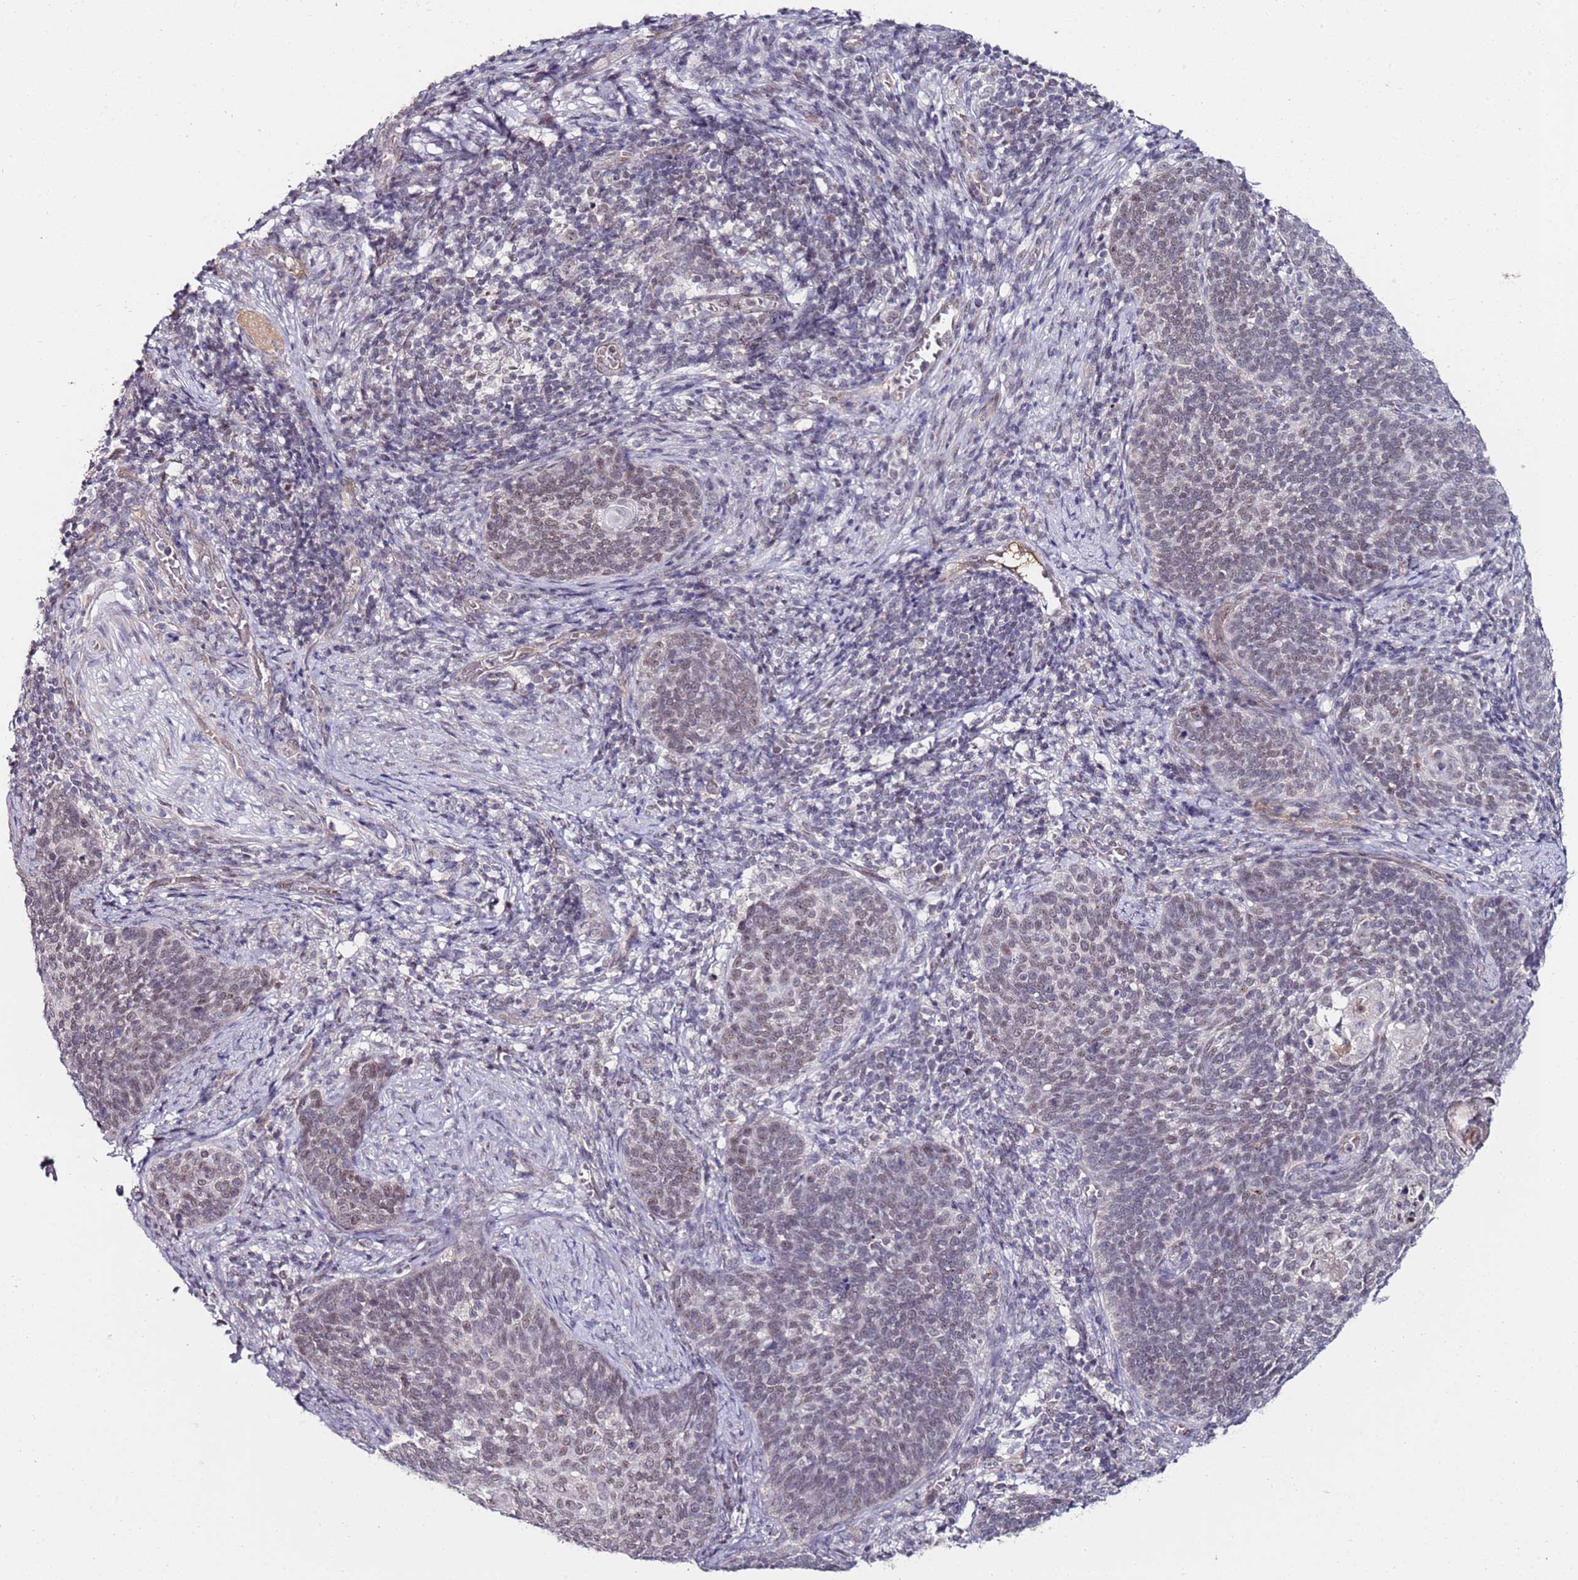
{"staining": {"intensity": "weak", "quantity": "<25%", "location": "nuclear"}, "tissue": "cervical cancer", "cell_type": "Tumor cells", "image_type": "cancer", "snomed": [{"axis": "morphology", "description": "Normal tissue, NOS"}, {"axis": "morphology", "description": "Squamous cell carcinoma, NOS"}, {"axis": "topography", "description": "Cervix"}], "caption": "This is an immunohistochemistry histopathology image of cervical cancer (squamous cell carcinoma). There is no positivity in tumor cells.", "gene": "DUSP28", "patient": {"sex": "female", "age": 39}}